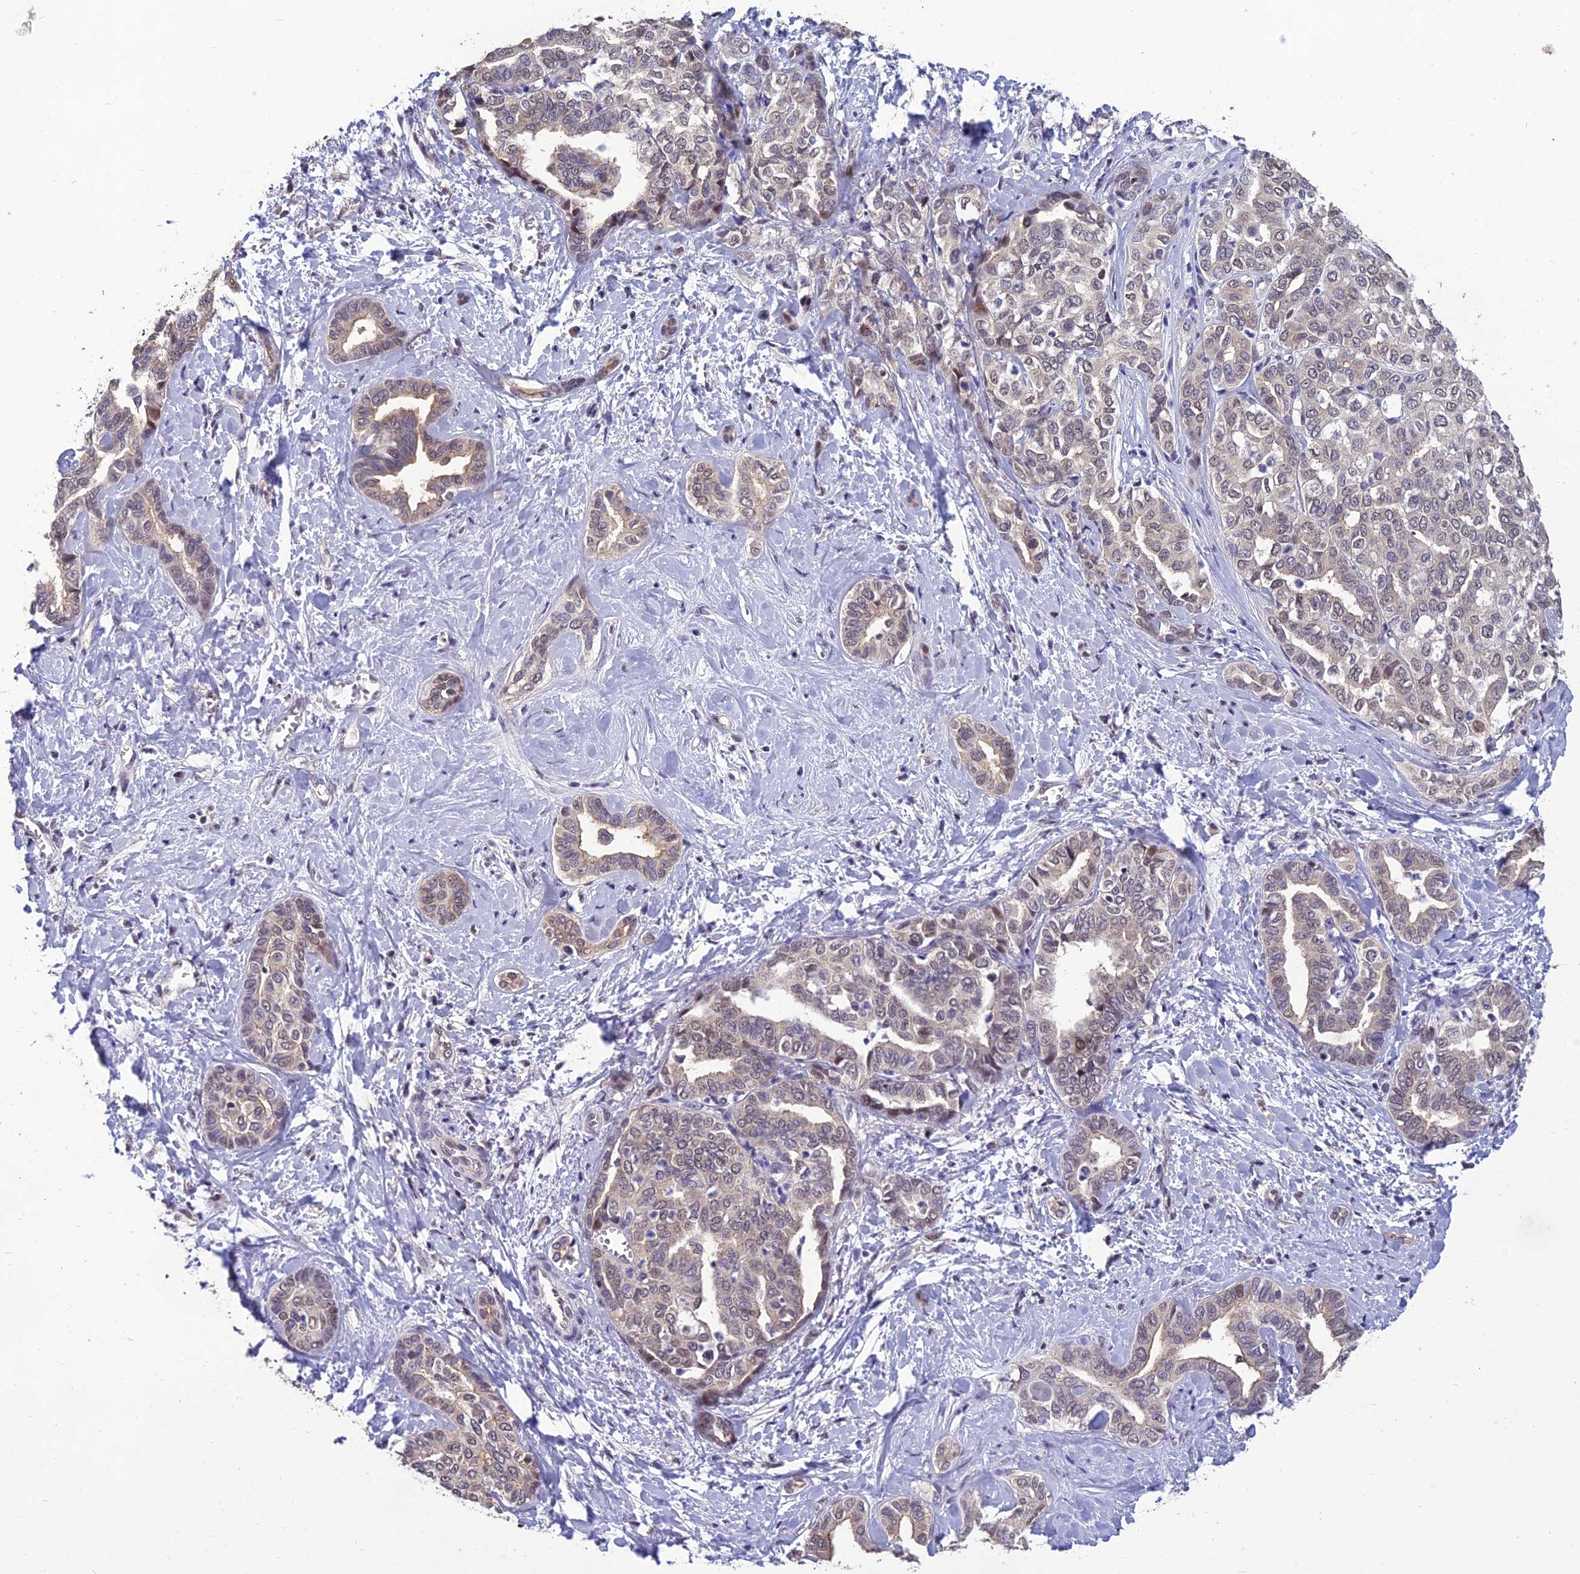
{"staining": {"intensity": "weak", "quantity": "25%-75%", "location": "cytoplasmic/membranous,nuclear"}, "tissue": "liver cancer", "cell_type": "Tumor cells", "image_type": "cancer", "snomed": [{"axis": "morphology", "description": "Cholangiocarcinoma"}, {"axis": "topography", "description": "Liver"}], "caption": "Immunohistochemical staining of human liver cholangiocarcinoma displays low levels of weak cytoplasmic/membranous and nuclear positivity in about 25%-75% of tumor cells. Ihc stains the protein in brown and the nuclei are stained blue.", "gene": "GRWD1", "patient": {"sex": "female", "age": 77}}